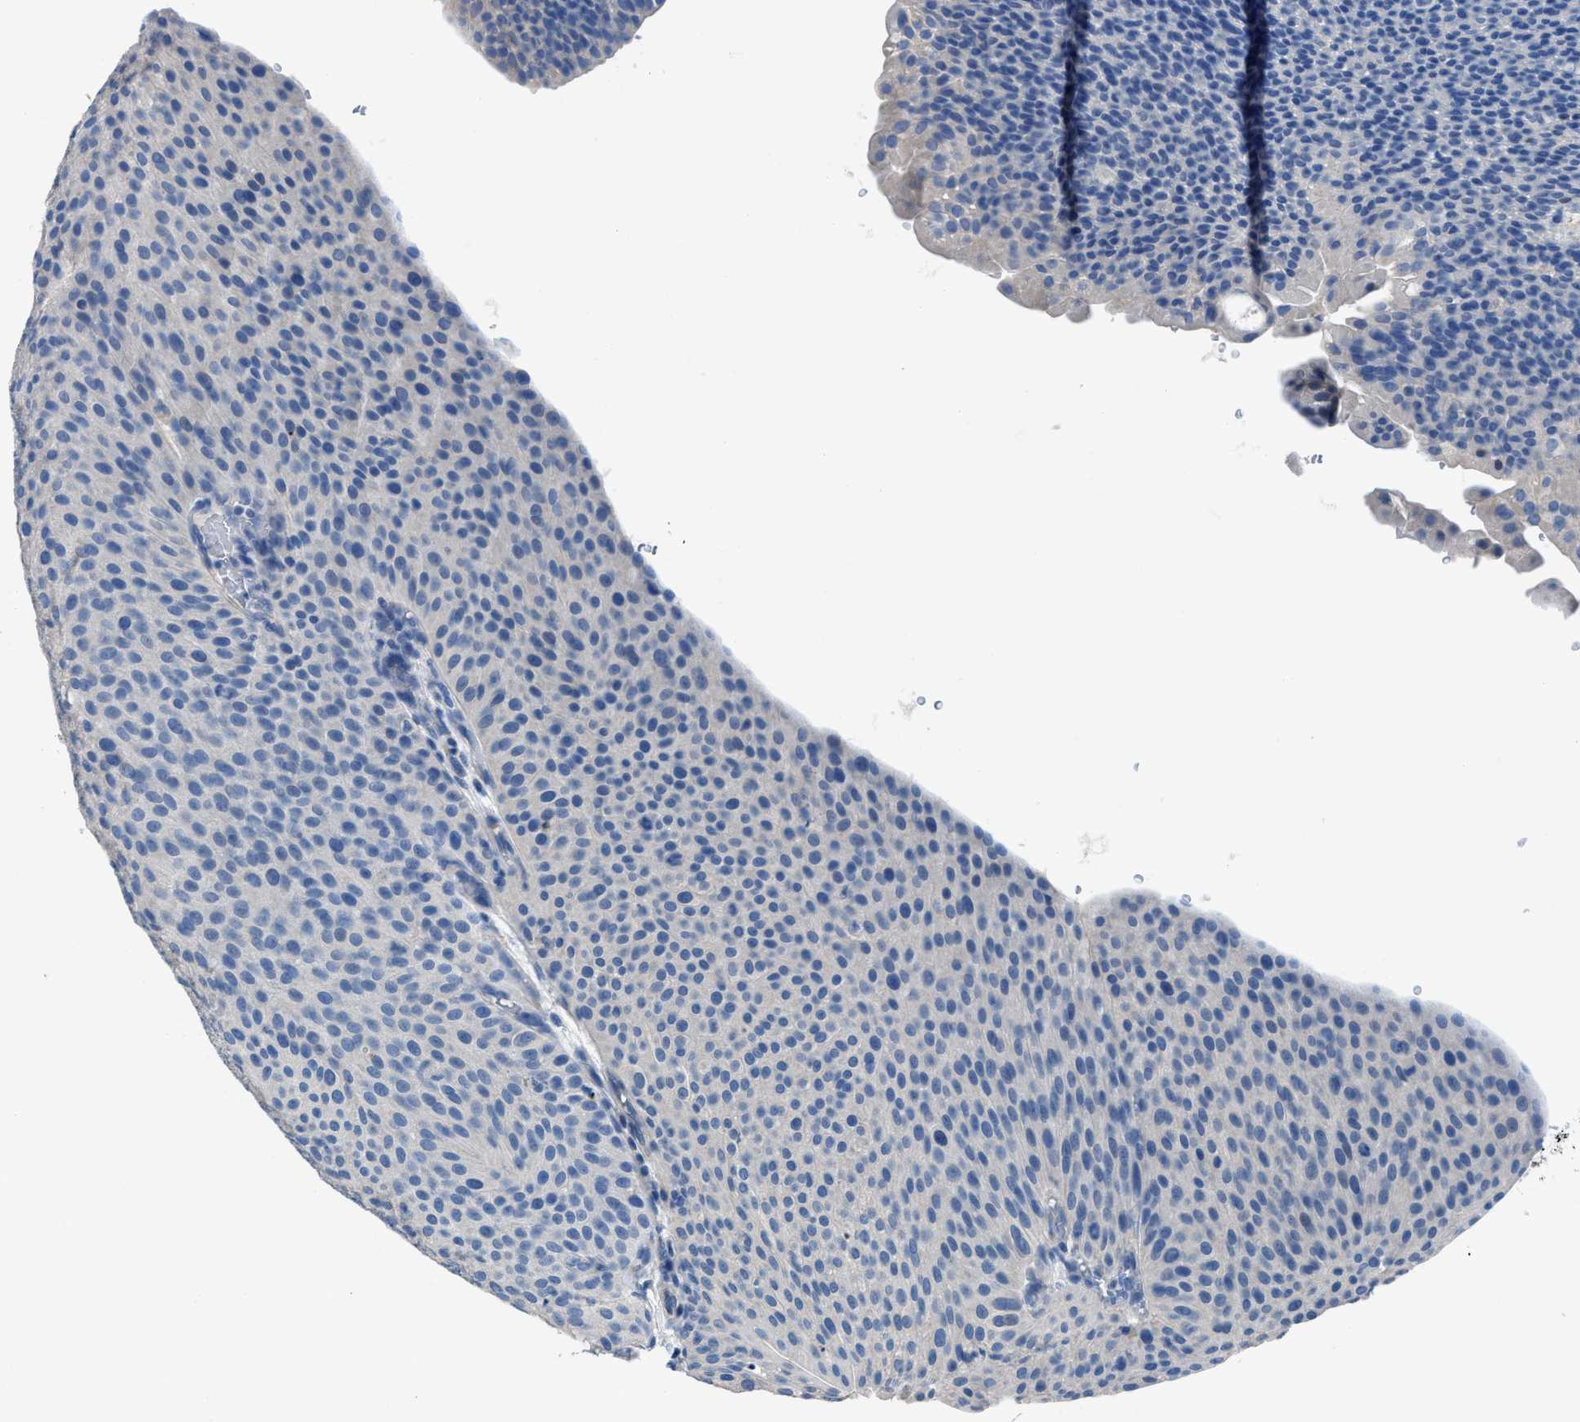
{"staining": {"intensity": "negative", "quantity": "none", "location": "none"}, "tissue": "urothelial cancer", "cell_type": "Tumor cells", "image_type": "cancer", "snomed": [{"axis": "morphology", "description": "Urothelial carcinoma, Low grade"}, {"axis": "topography", "description": "Smooth muscle"}, {"axis": "topography", "description": "Urinary bladder"}], "caption": "High magnification brightfield microscopy of urothelial cancer stained with DAB (brown) and counterstained with hematoxylin (blue): tumor cells show no significant expression.", "gene": "ITPR1", "patient": {"sex": "male", "age": 60}}